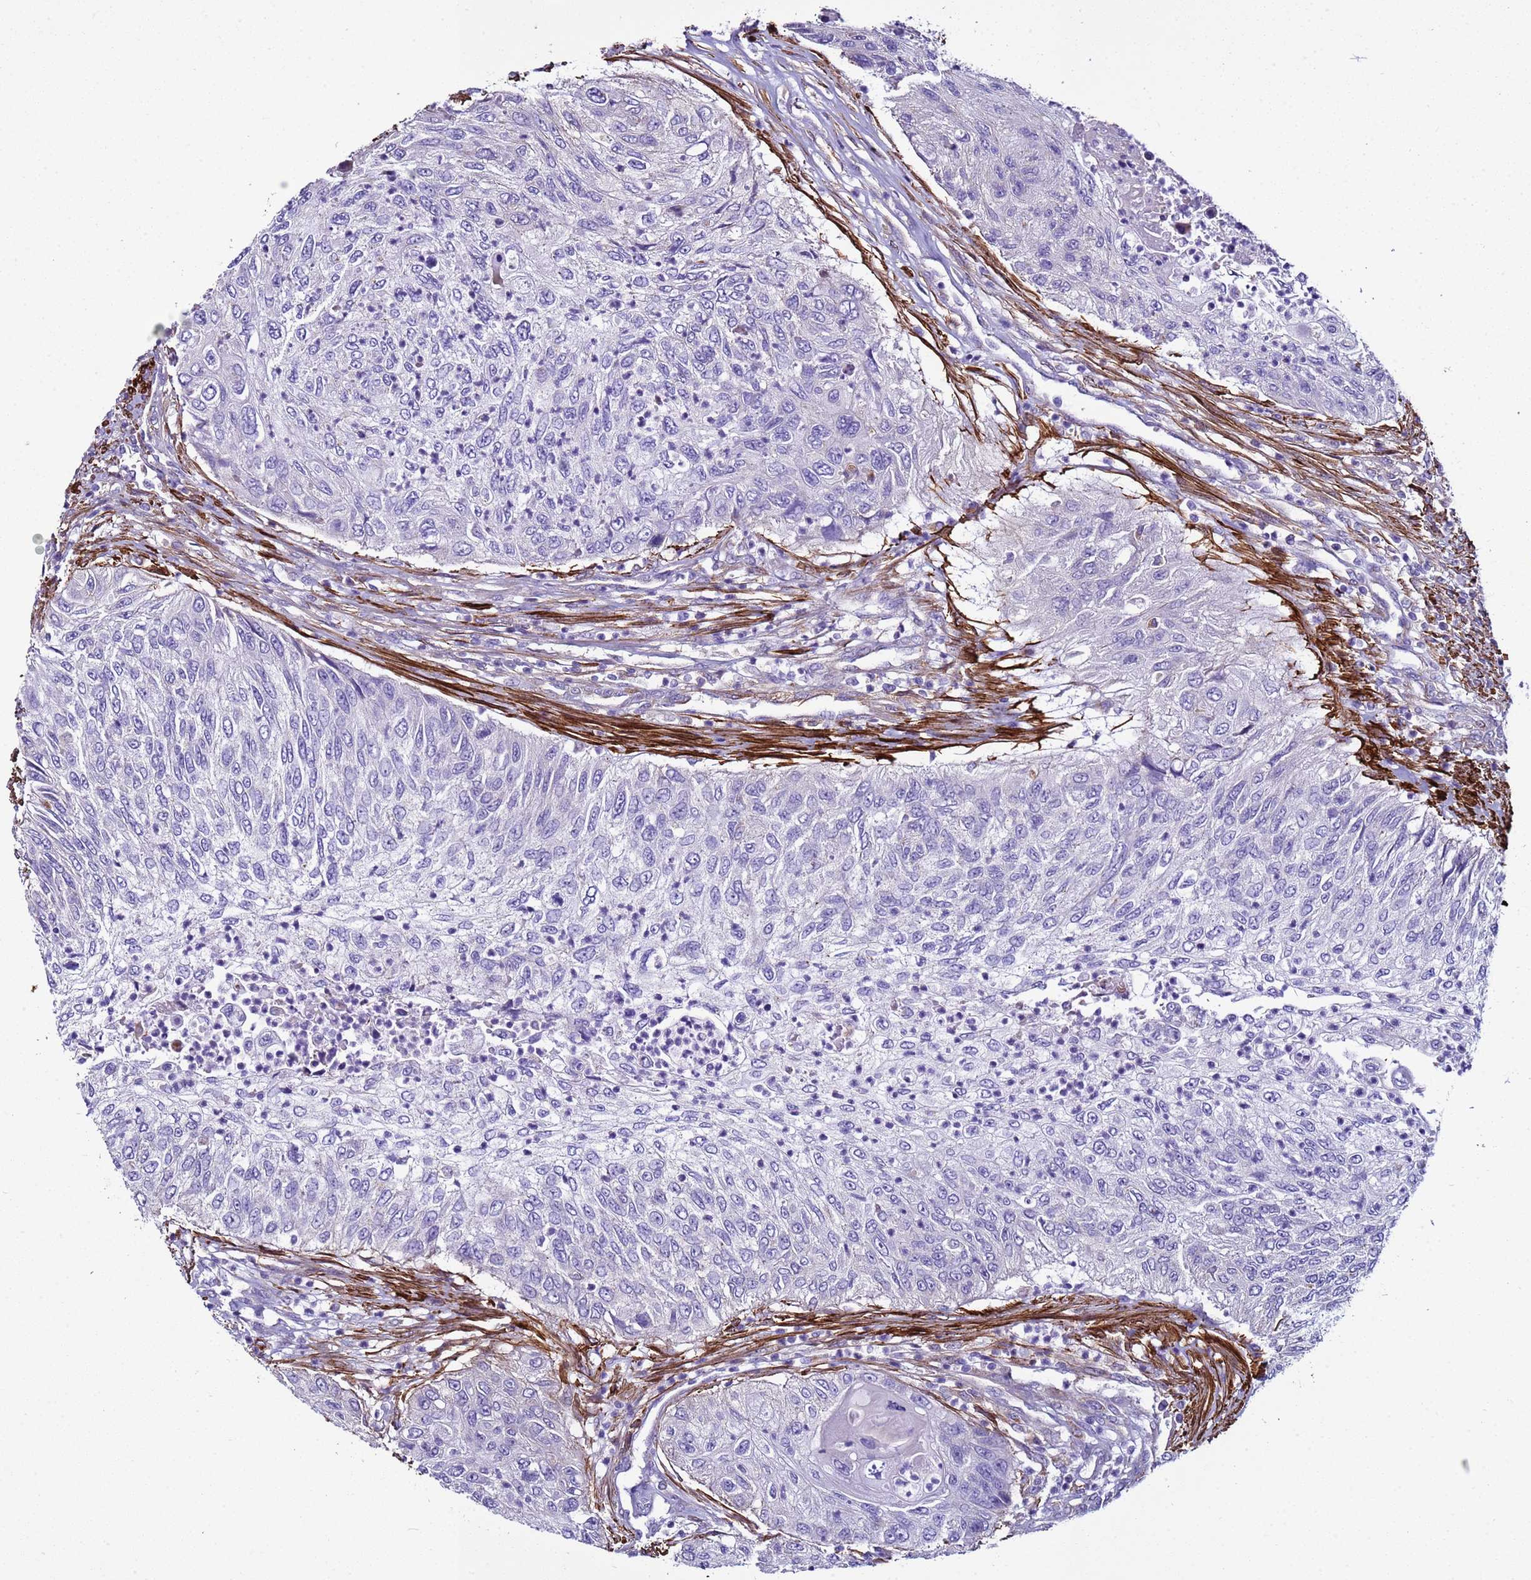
{"staining": {"intensity": "negative", "quantity": "none", "location": "none"}, "tissue": "urothelial cancer", "cell_type": "Tumor cells", "image_type": "cancer", "snomed": [{"axis": "morphology", "description": "Urothelial carcinoma, High grade"}, {"axis": "topography", "description": "Urinary bladder"}], "caption": "The immunohistochemistry (IHC) micrograph has no significant expression in tumor cells of urothelial cancer tissue. (Immunohistochemistry (ihc), brightfield microscopy, high magnification).", "gene": "RABL2B", "patient": {"sex": "female", "age": 60}}